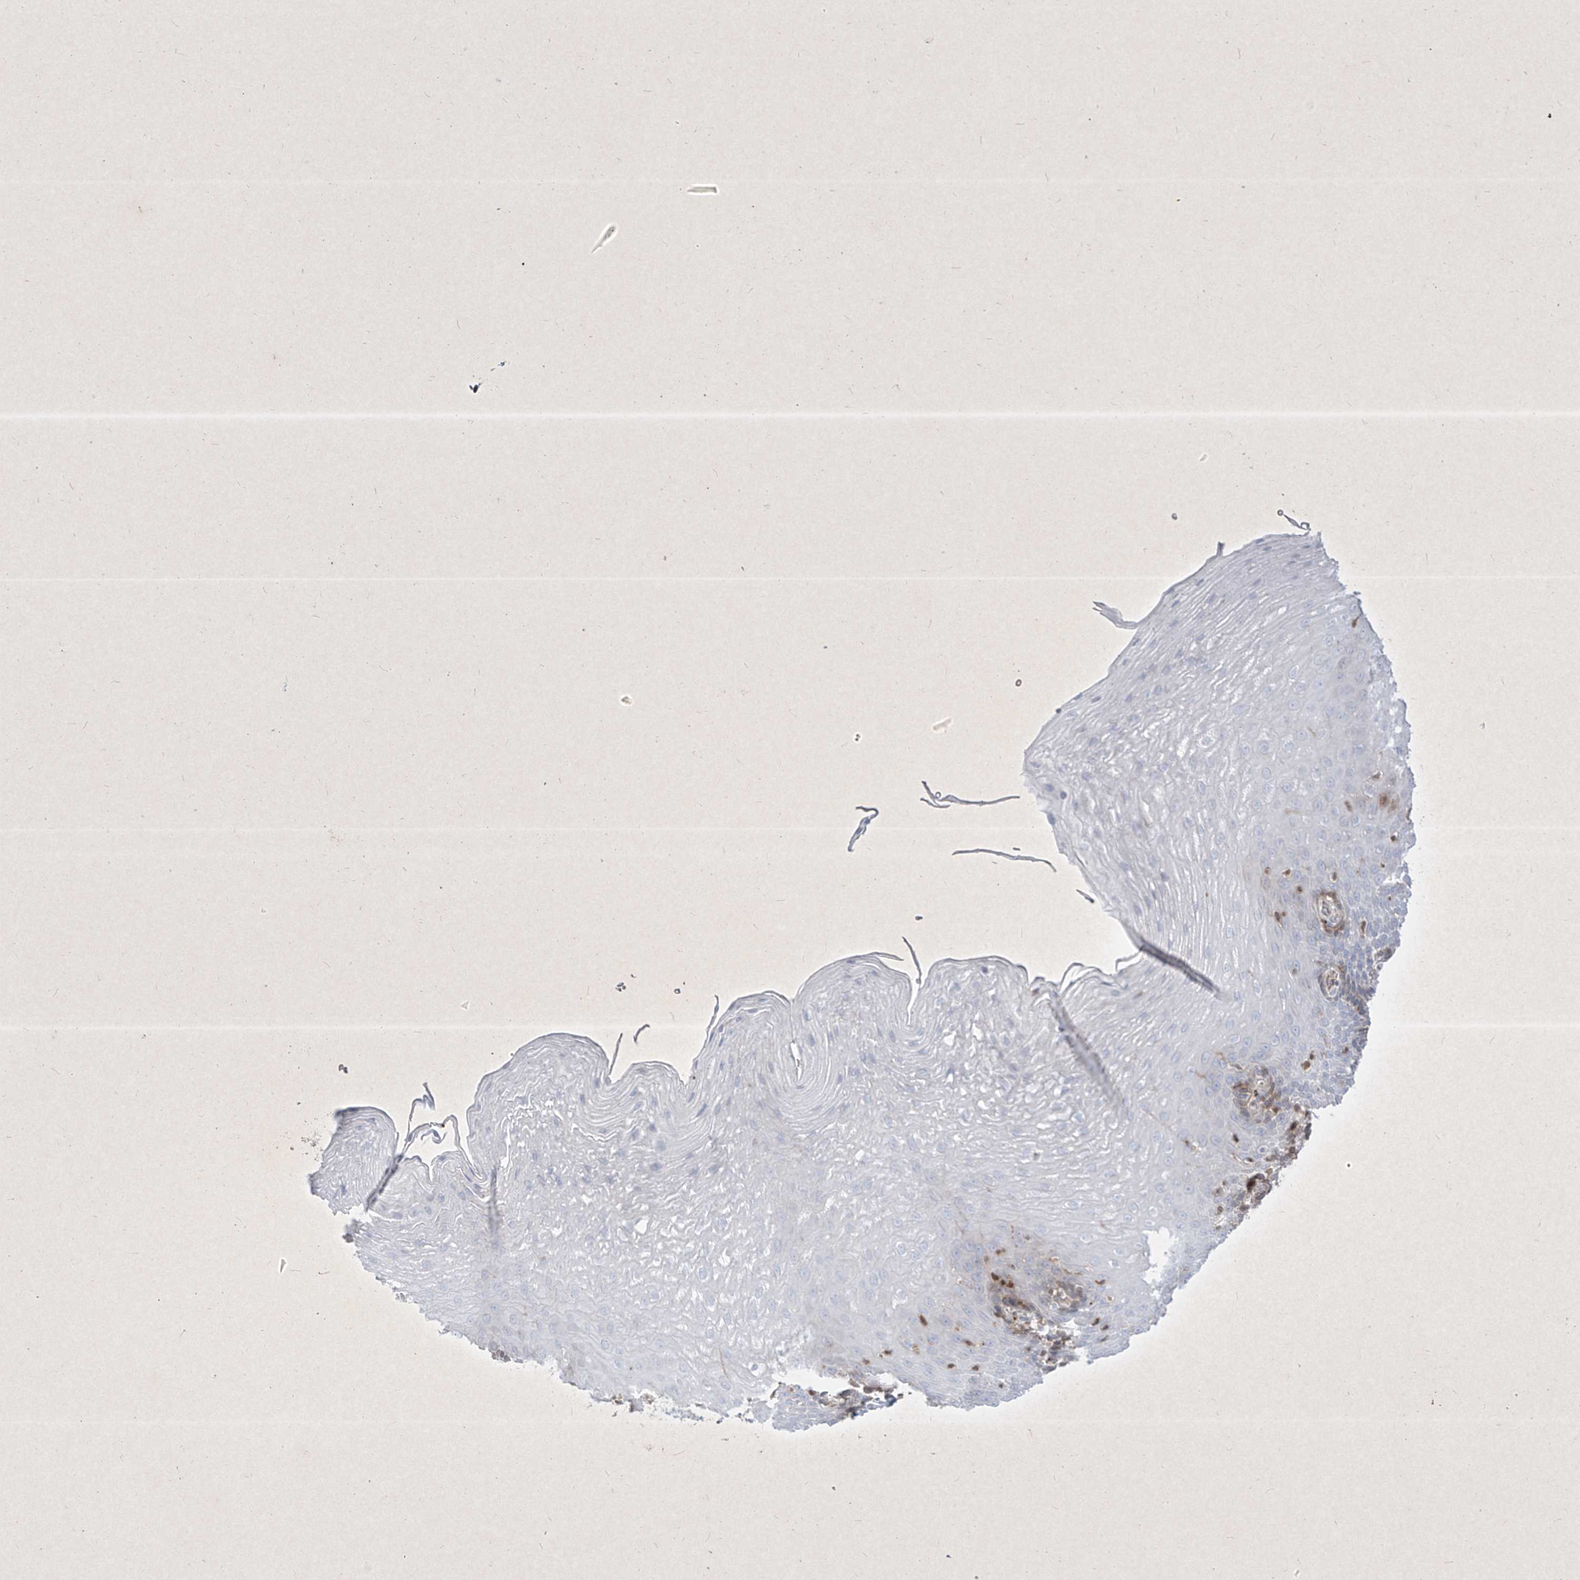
{"staining": {"intensity": "moderate", "quantity": "<25%", "location": "cytoplasmic/membranous,nuclear"}, "tissue": "esophagus", "cell_type": "Squamous epithelial cells", "image_type": "normal", "snomed": [{"axis": "morphology", "description": "Normal tissue, NOS"}, {"axis": "topography", "description": "Esophagus"}], "caption": "This image displays immunohistochemistry staining of normal human esophagus, with low moderate cytoplasmic/membranous,nuclear expression in about <25% of squamous epithelial cells.", "gene": "PSMB10", "patient": {"sex": "female", "age": 66}}